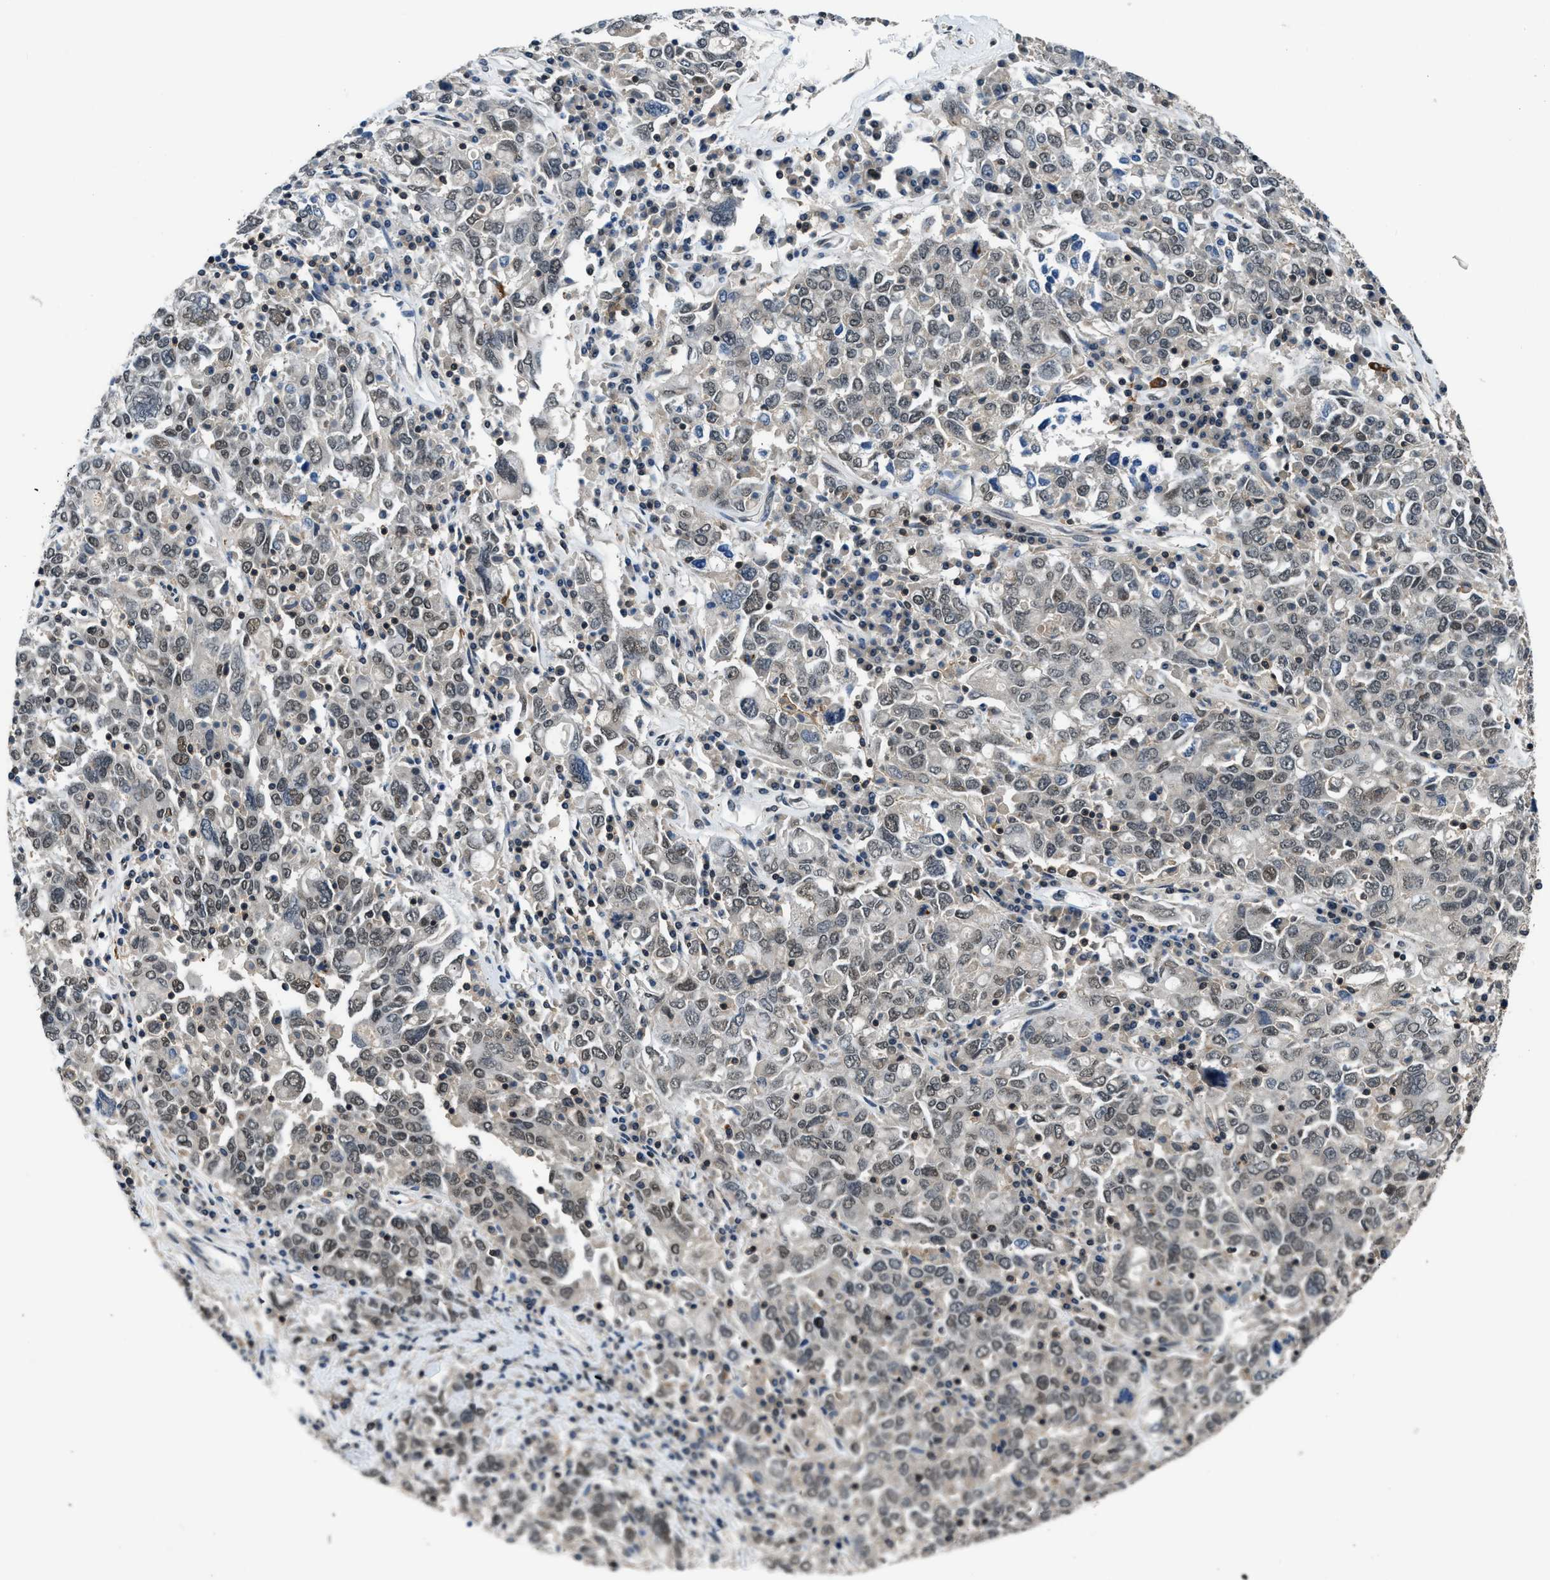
{"staining": {"intensity": "weak", "quantity": "25%-75%", "location": "nuclear"}, "tissue": "ovarian cancer", "cell_type": "Tumor cells", "image_type": "cancer", "snomed": [{"axis": "morphology", "description": "Carcinoma, endometroid"}, {"axis": "topography", "description": "Ovary"}], "caption": "Immunohistochemical staining of ovarian endometroid carcinoma displays low levels of weak nuclear positivity in about 25%-75% of tumor cells. (DAB (3,3'-diaminobenzidine) IHC with brightfield microscopy, high magnification).", "gene": "MTMR1", "patient": {"sex": "female", "age": 62}}